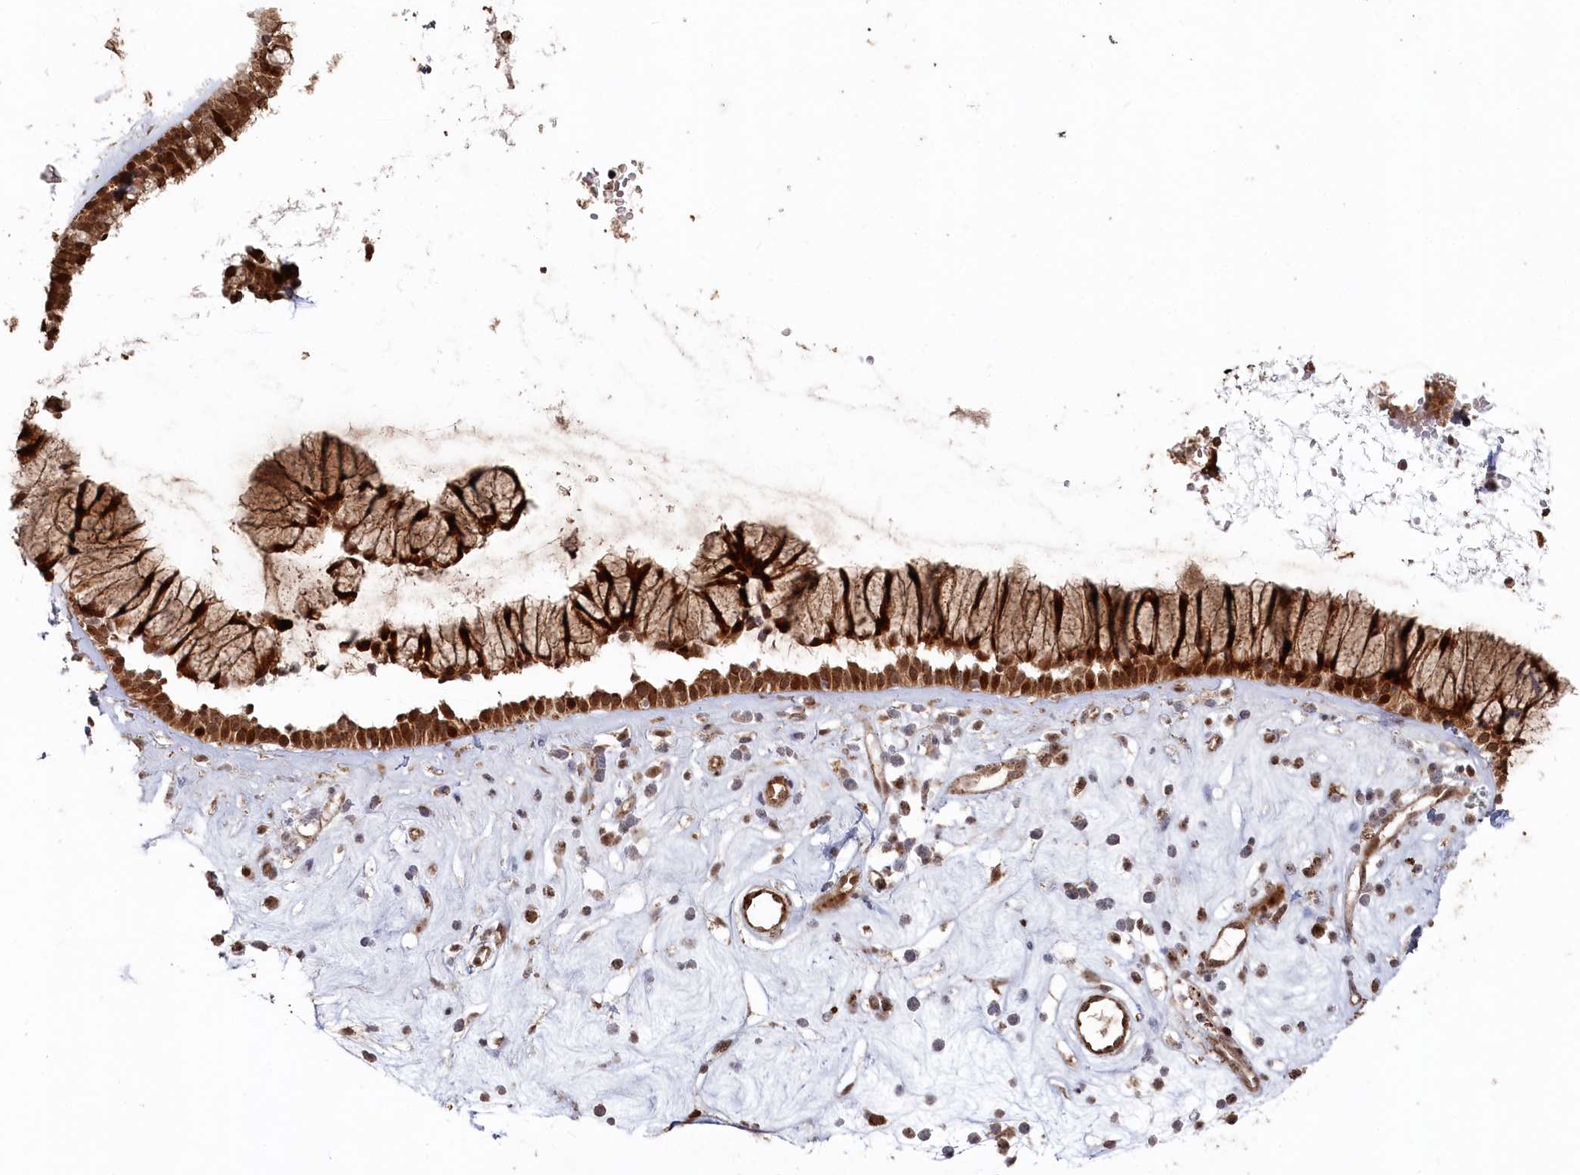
{"staining": {"intensity": "strong", "quantity": ">75%", "location": "cytoplasmic/membranous,nuclear"}, "tissue": "nasopharynx", "cell_type": "Respiratory epithelial cells", "image_type": "normal", "snomed": [{"axis": "morphology", "description": "Normal tissue, NOS"}, {"axis": "morphology", "description": "Inflammation, NOS"}, {"axis": "topography", "description": "Nasopharynx"}], "caption": "The histopathology image reveals staining of unremarkable nasopharynx, revealing strong cytoplasmic/membranous,nuclear protein positivity (brown color) within respiratory epithelial cells.", "gene": "POLR3A", "patient": {"sex": "male", "age": 29}}